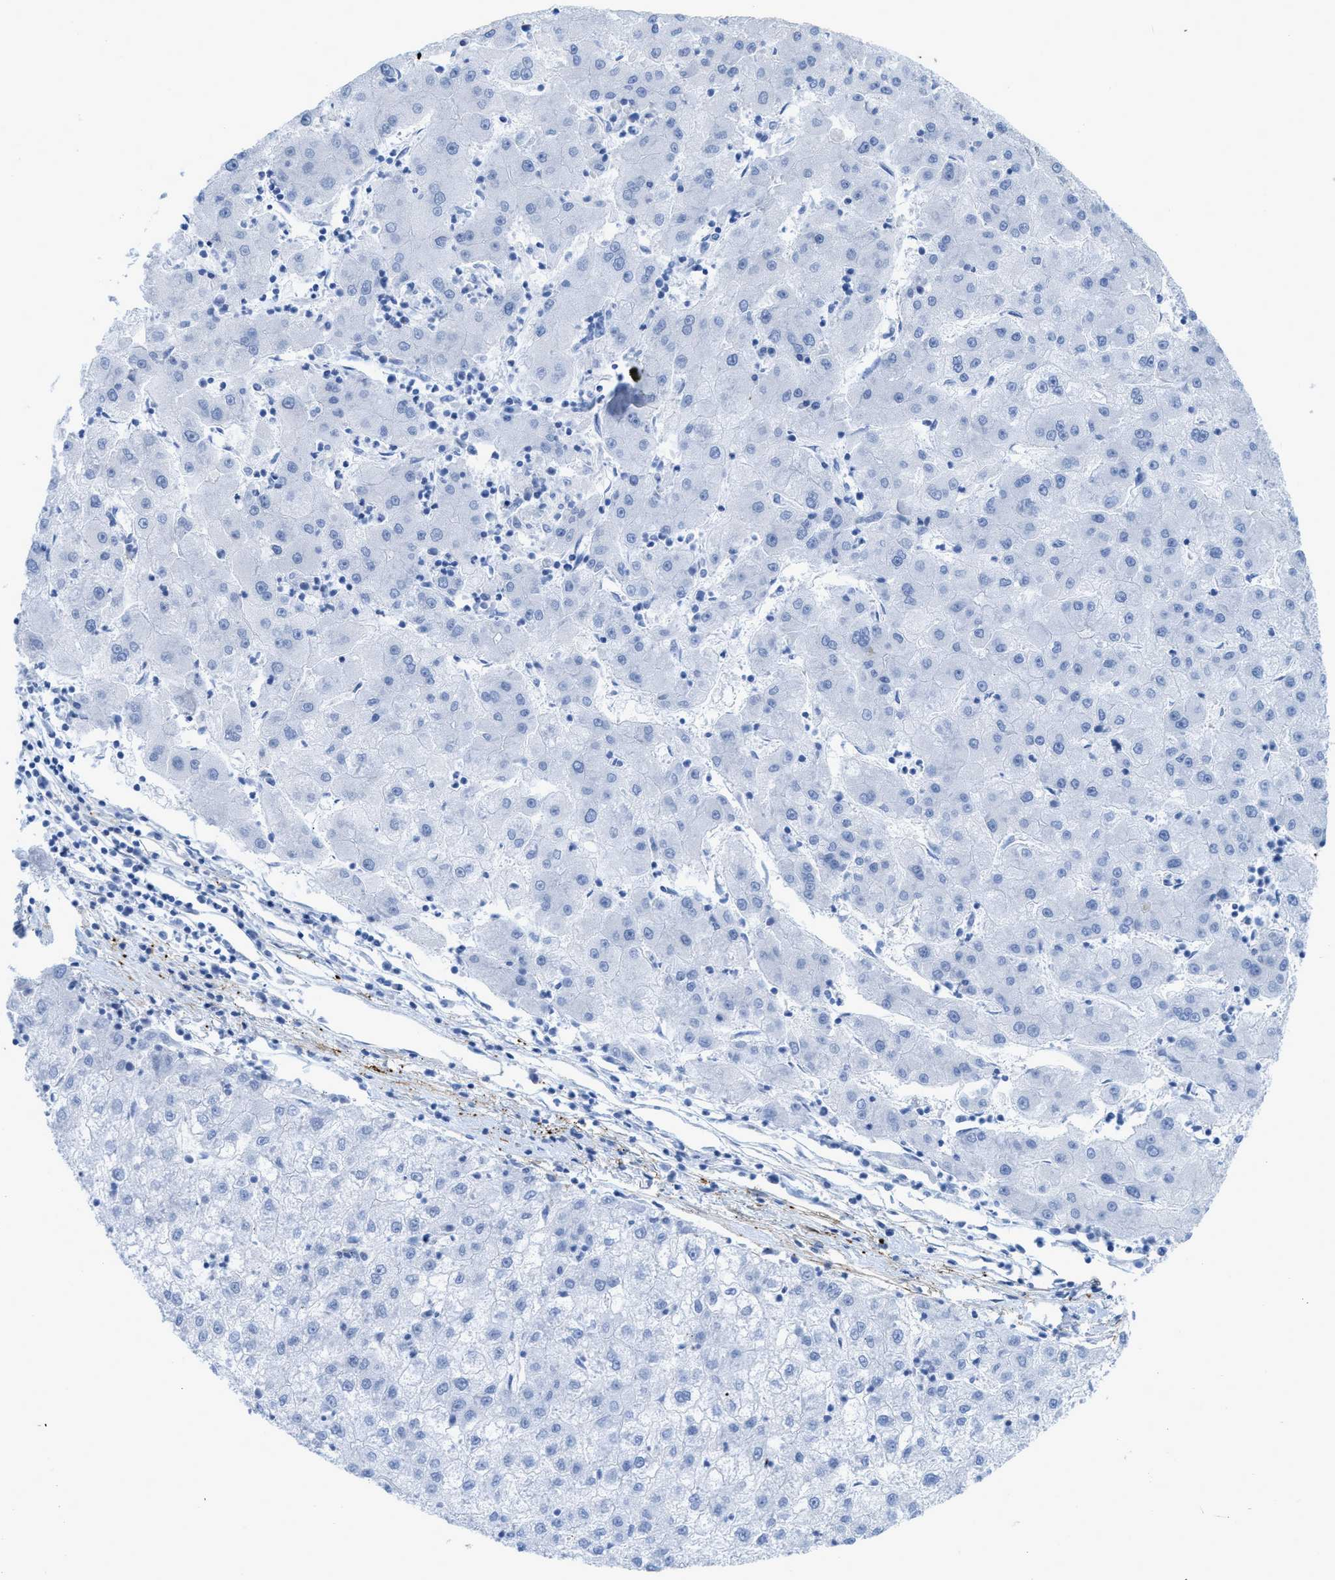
{"staining": {"intensity": "negative", "quantity": "none", "location": "none"}, "tissue": "liver cancer", "cell_type": "Tumor cells", "image_type": "cancer", "snomed": [{"axis": "morphology", "description": "Carcinoma, Hepatocellular, NOS"}, {"axis": "topography", "description": "Liver"}], "caption": "Immunohistochemistry of hepatocellular carcinoma (liver) demonstrates no expression in tumor cells.", "gene": "TAGLN", "patient": {"sex": "male", "age": 72}}